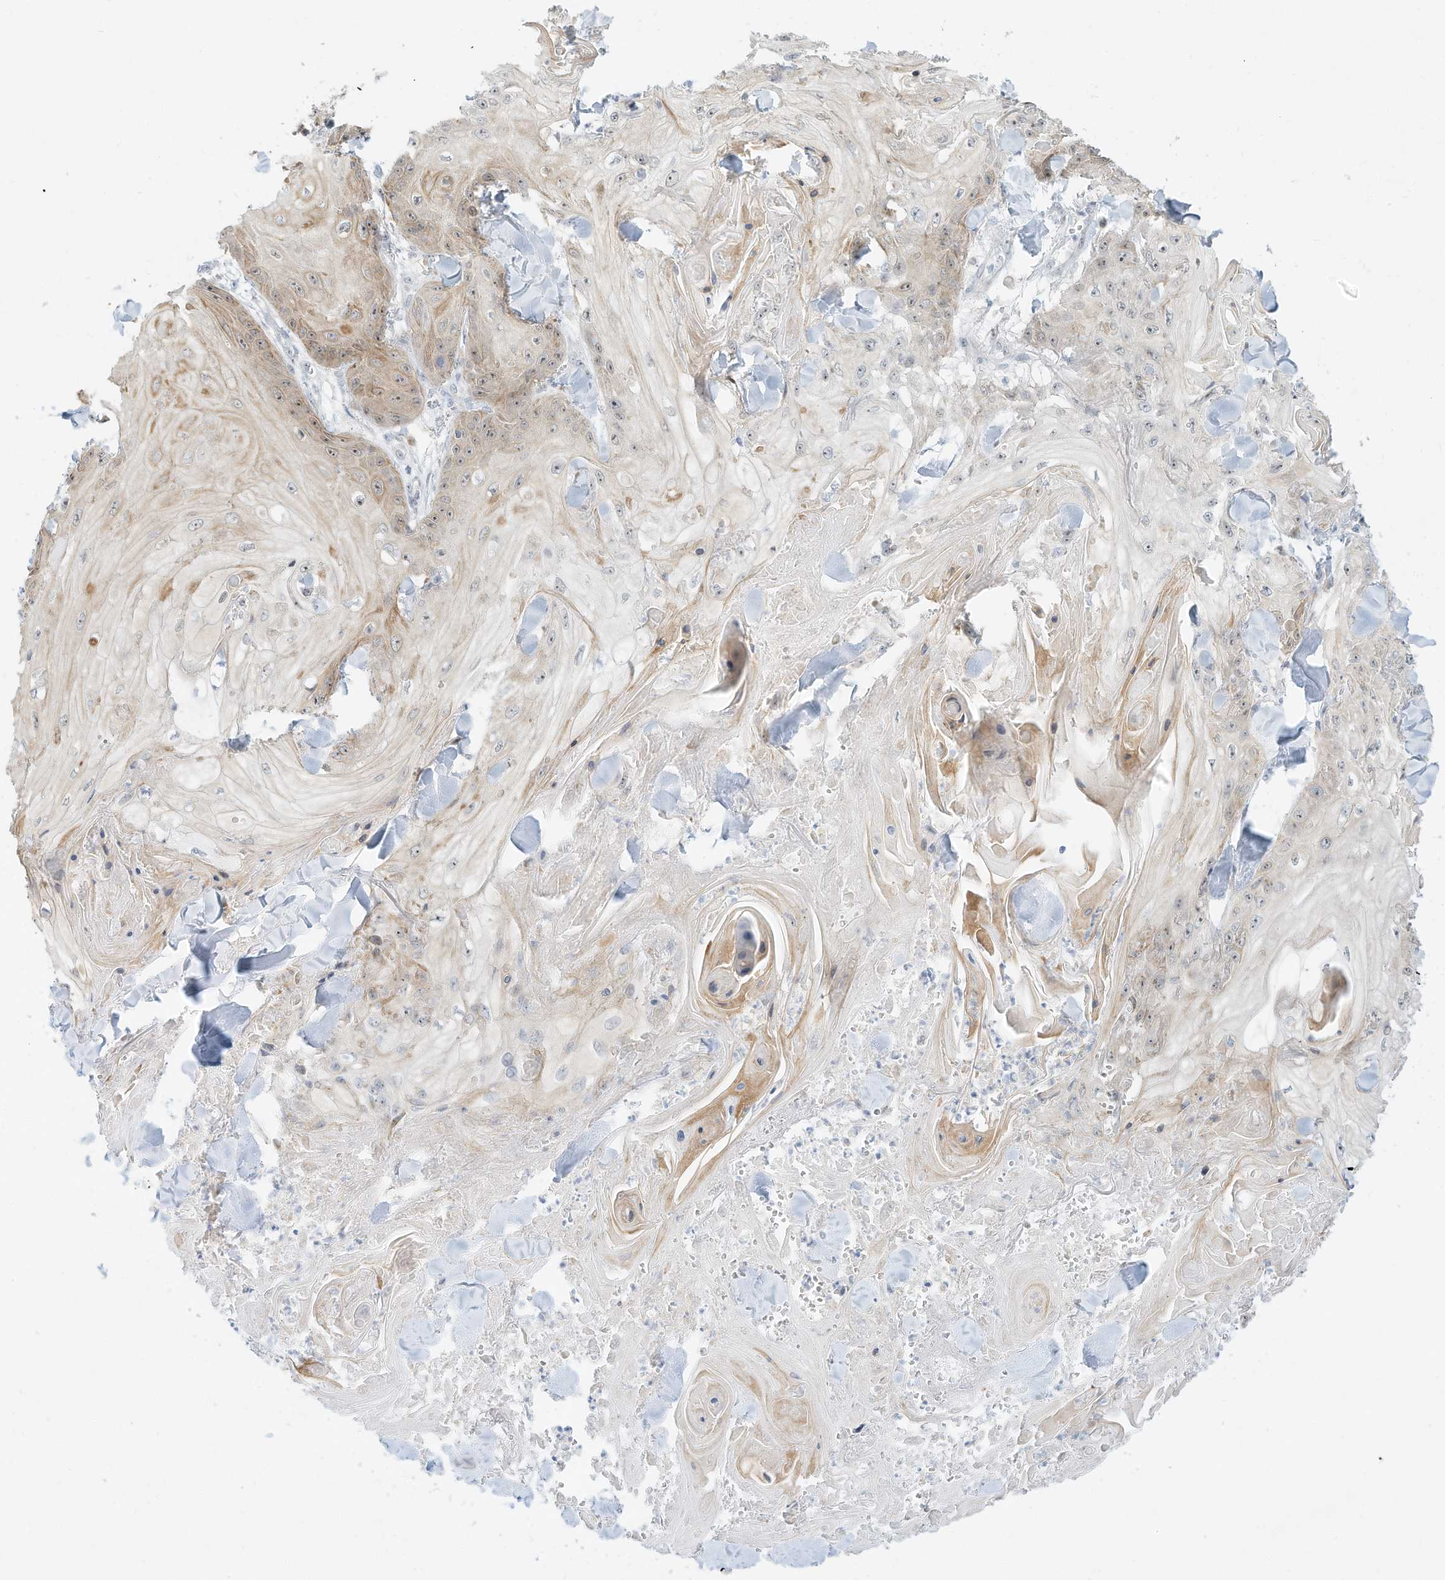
{"staining": {"intensity": "negative", "quantity": "none", "location": "none"}, "tissue": "skin cancer", "cell_type": "Tumor cells", "image_type": "cancer", "snomed": [{"axis": "morphology", "description": "Squamous cell carcinoma, NOS"}, {"axis": "topography", "description": "Skin"}], "caption": "Squamous cell carcinoma (skin) was stained to show a protein in brown. There is no significant staining in tumor cells.", "gene": "PAK6", "patient": {"sex": "male", "age": 74}}